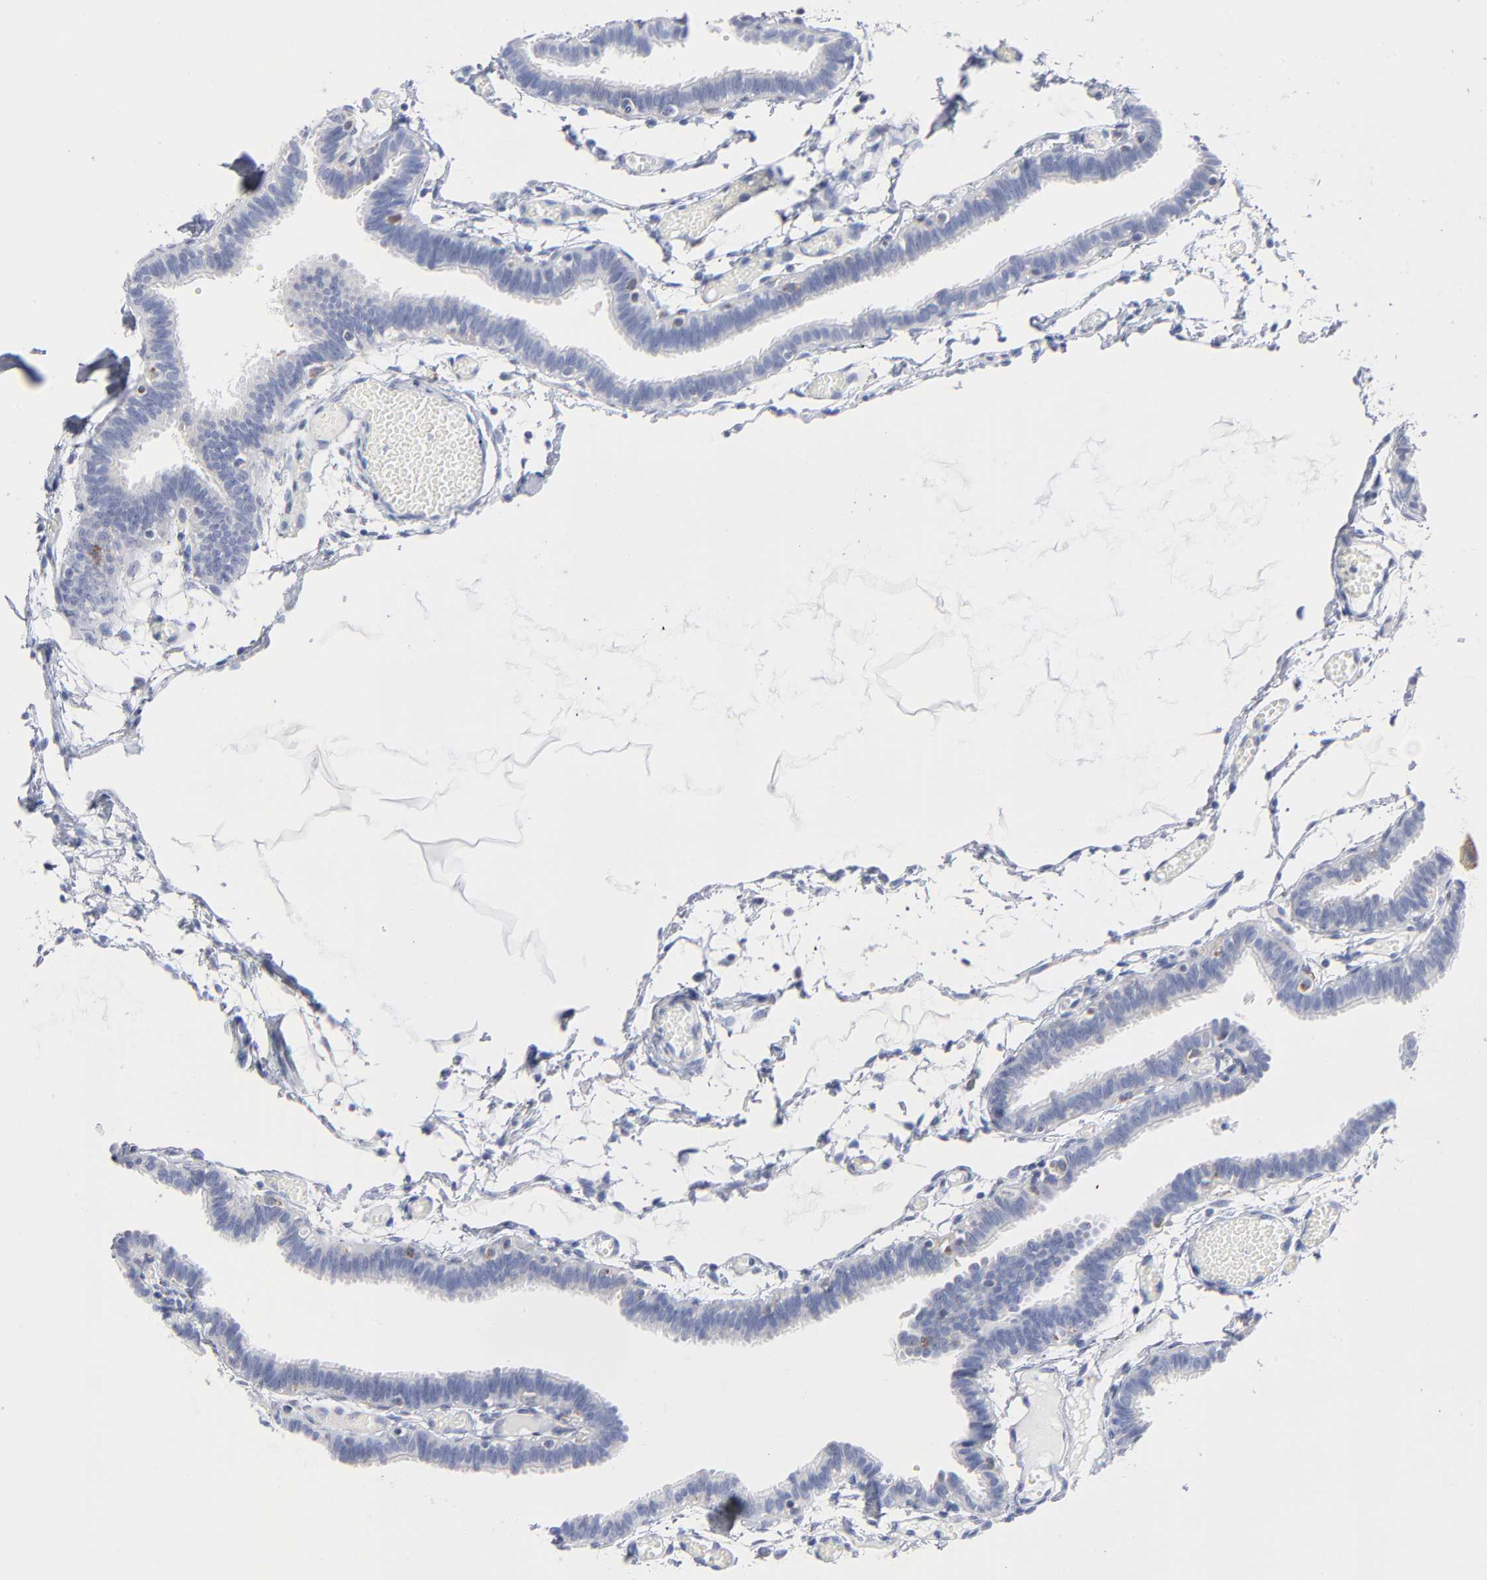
{"staining": {"intensity": "negative", "quantity": "none", "location": "none"}, "tissue": "fallopian tube", "cell_type": "Glandular cells", "image_type": "normal", "snomed": [{"axis": "morphology", "description": "Normal tissue, NOS"}, {"axis": "topography", "description": "Fallopian tube"}], "caption": "Histopathology image shows no protein expression in glandular cells of normal fallopian tube.", "gene": "CHCHD10", "patient": {"sex": "female", "age": 29}}